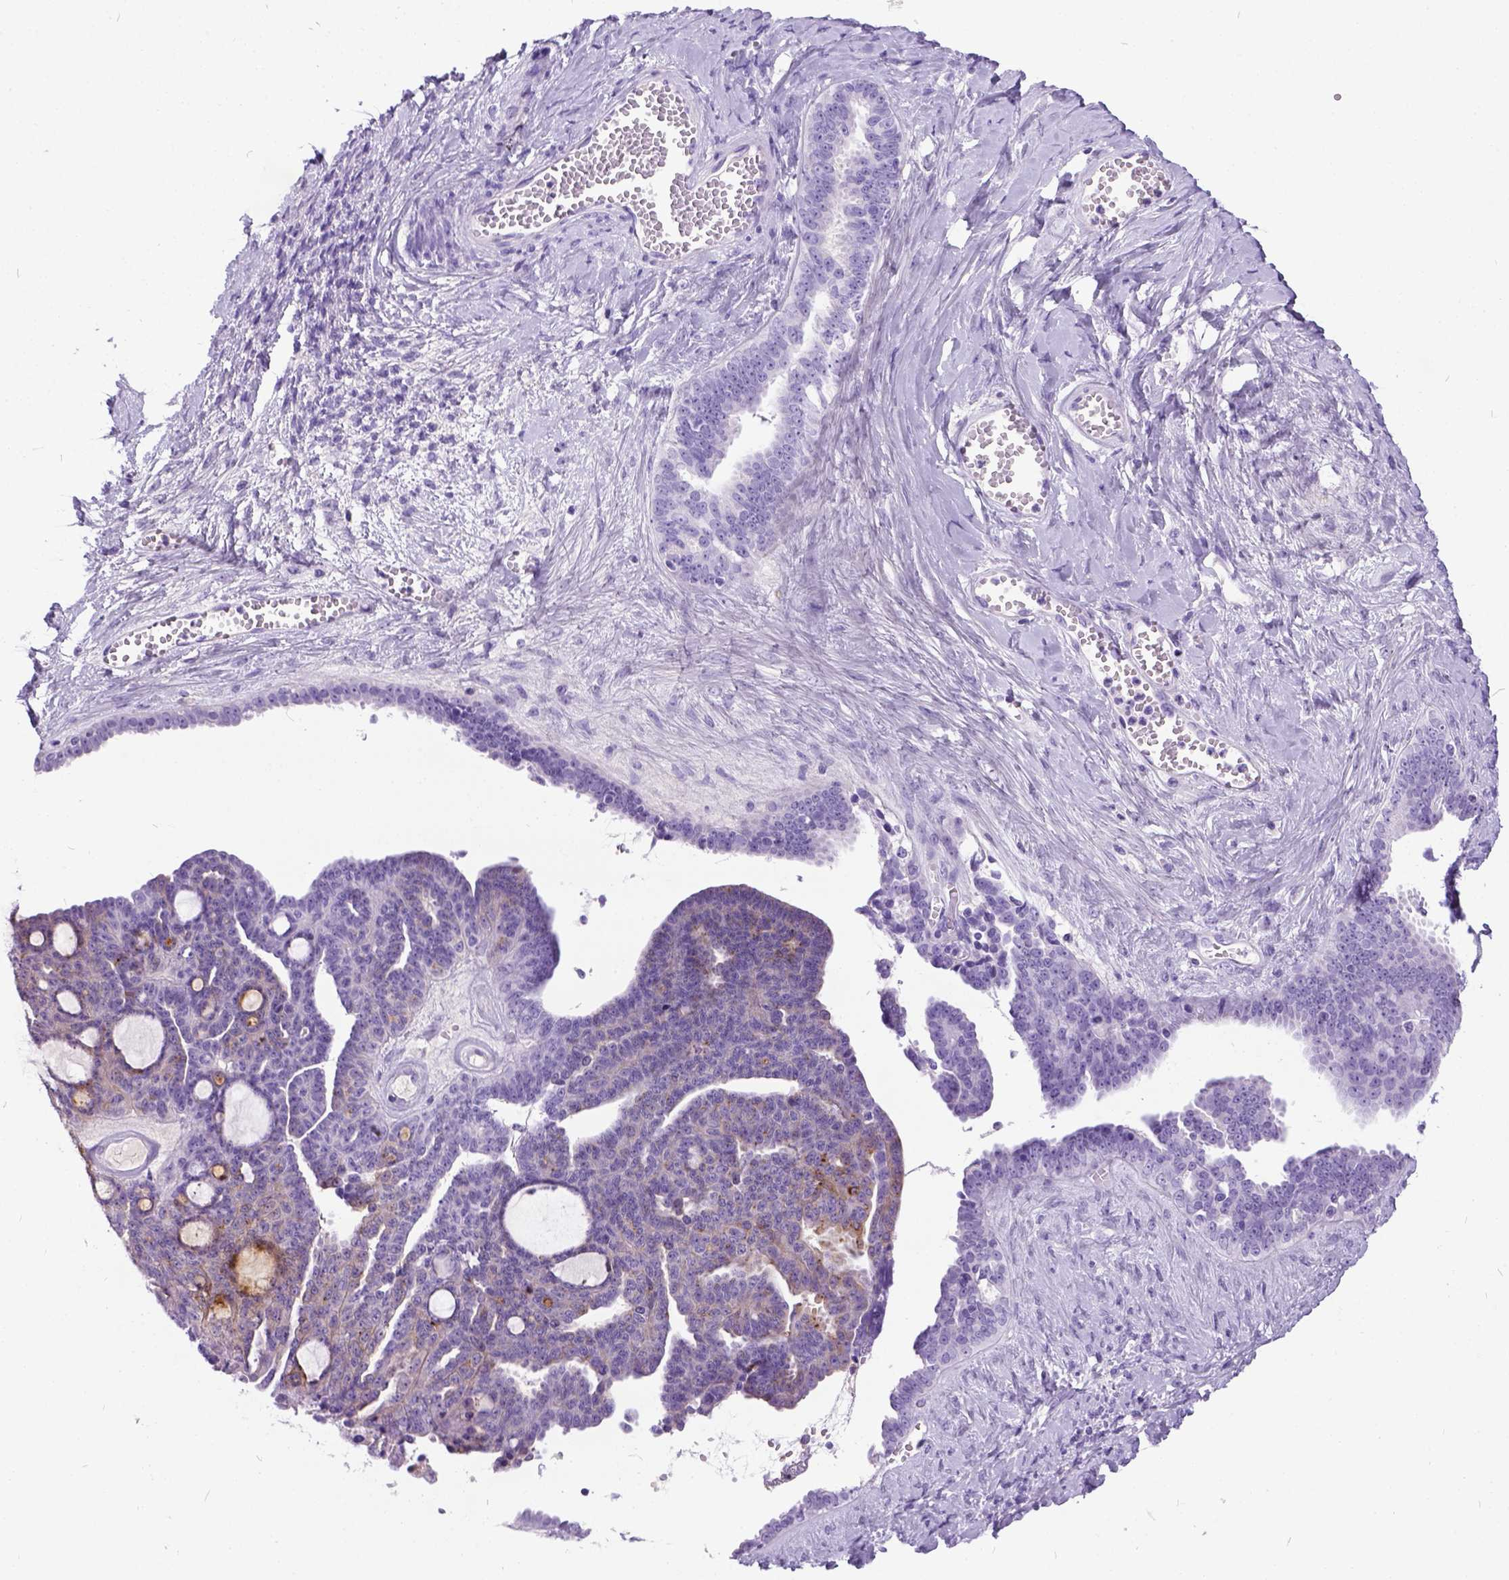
{"staining": {"intensity": "moderate", "quantity": "<25%", "location": "cytoplasmic/membranous"}, "tissue": "ovarian cancer", "cell_type": "Tumor cells", "image_type": "cancer", "snomed": [{"axis": "morphology", "description": "Cystadenocarcinoma, serous, NOS"}, {"axis": "topography", "description": "Ovary"}], "caption": "Immunohistochemical staining of human ovarian cancer (serous cystadenocarcinoma) demonstrates low levels of moderate cytoplasmic/membranous protein staining in approximately <25% of tumor cells.", "gene": "IGF2", "patient": {"sex": "female", "age": 71}}